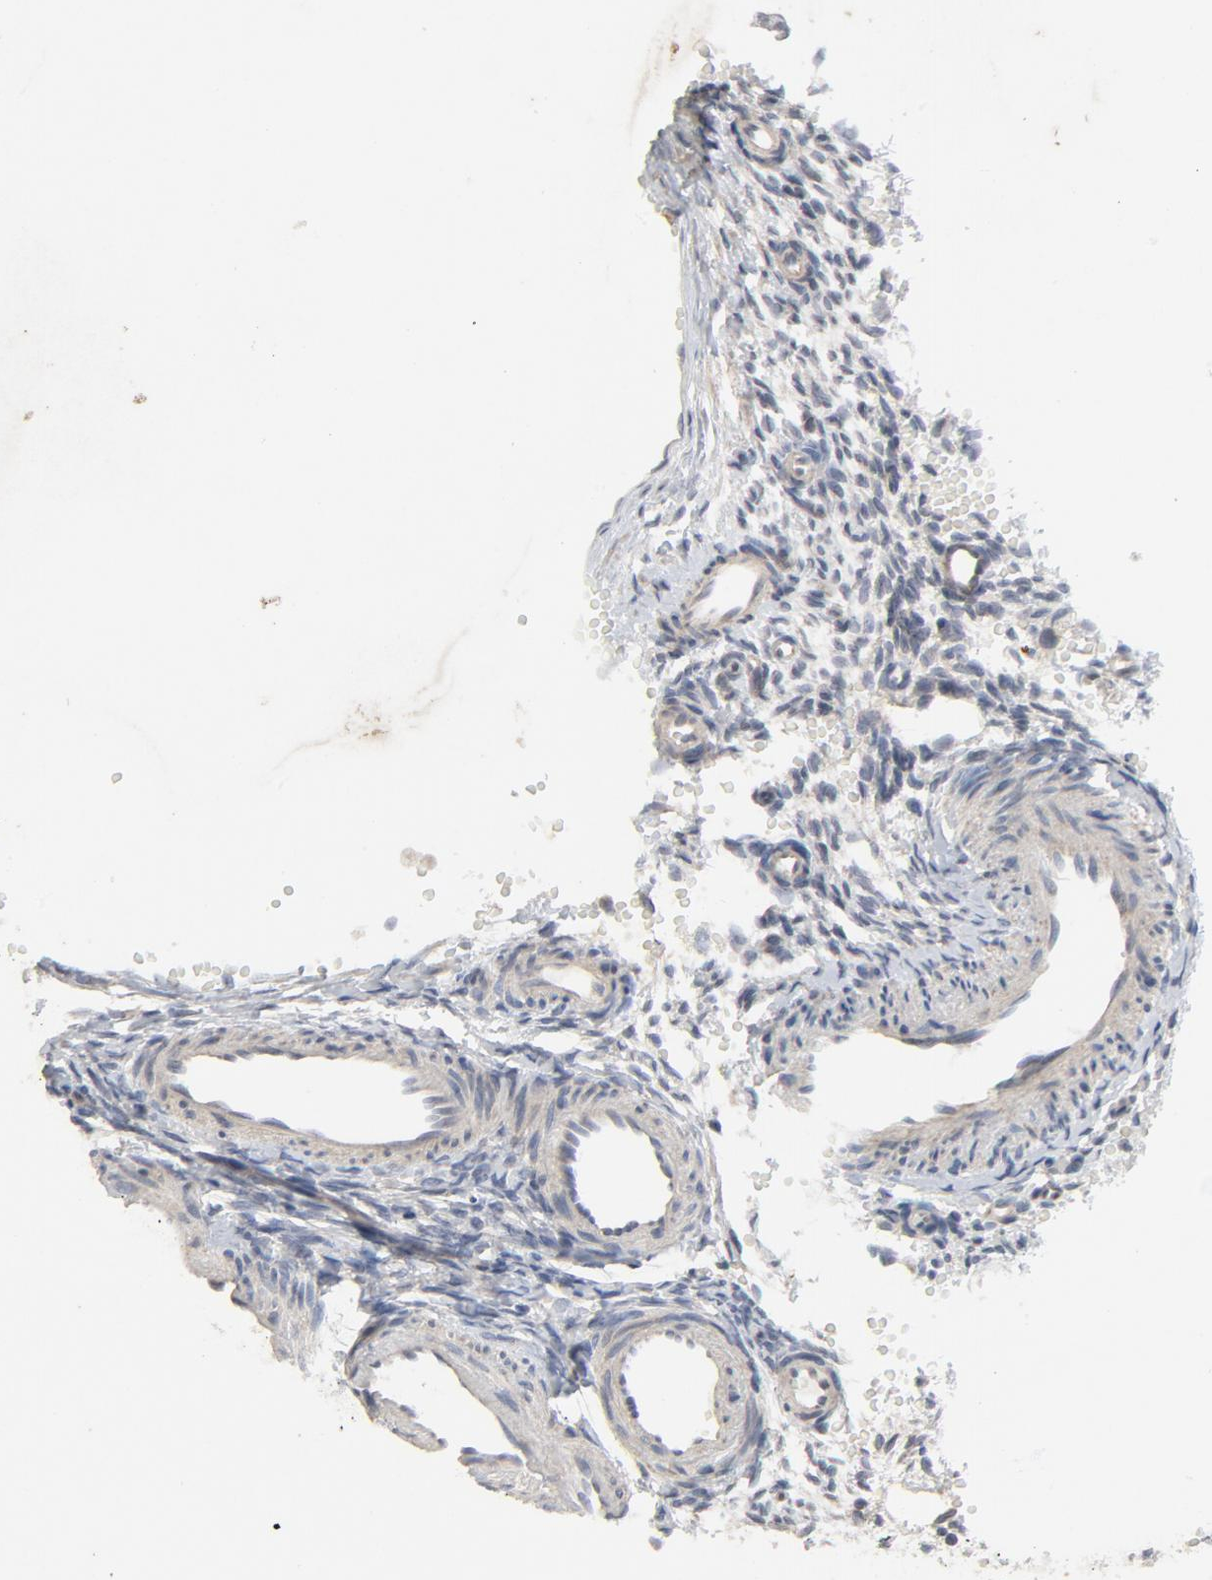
{"staining": {"intensity": "moderate", "quantity": "<25%", "location": "cytoplasmic/membranous"}, "tissue": "ovary", "cell_type": "Ovarian stroma cells", "image_type": "normal", "snomed": [{"axis": "morphology", "description": "Normal tissue, NOS"}, {"axis": "topography", "description": "Ovary"}], "caption": "Immunohistochemistry of benign ovary exhibits low levels of moderate cytoplasmic/membranous staining in about <25% of ovarian stroma cells. The protein of interest is shown in brown color, while the nuclei are stained blue.", "gene": "C14orf119", "patient": {"sex": "female", "age": 35}}